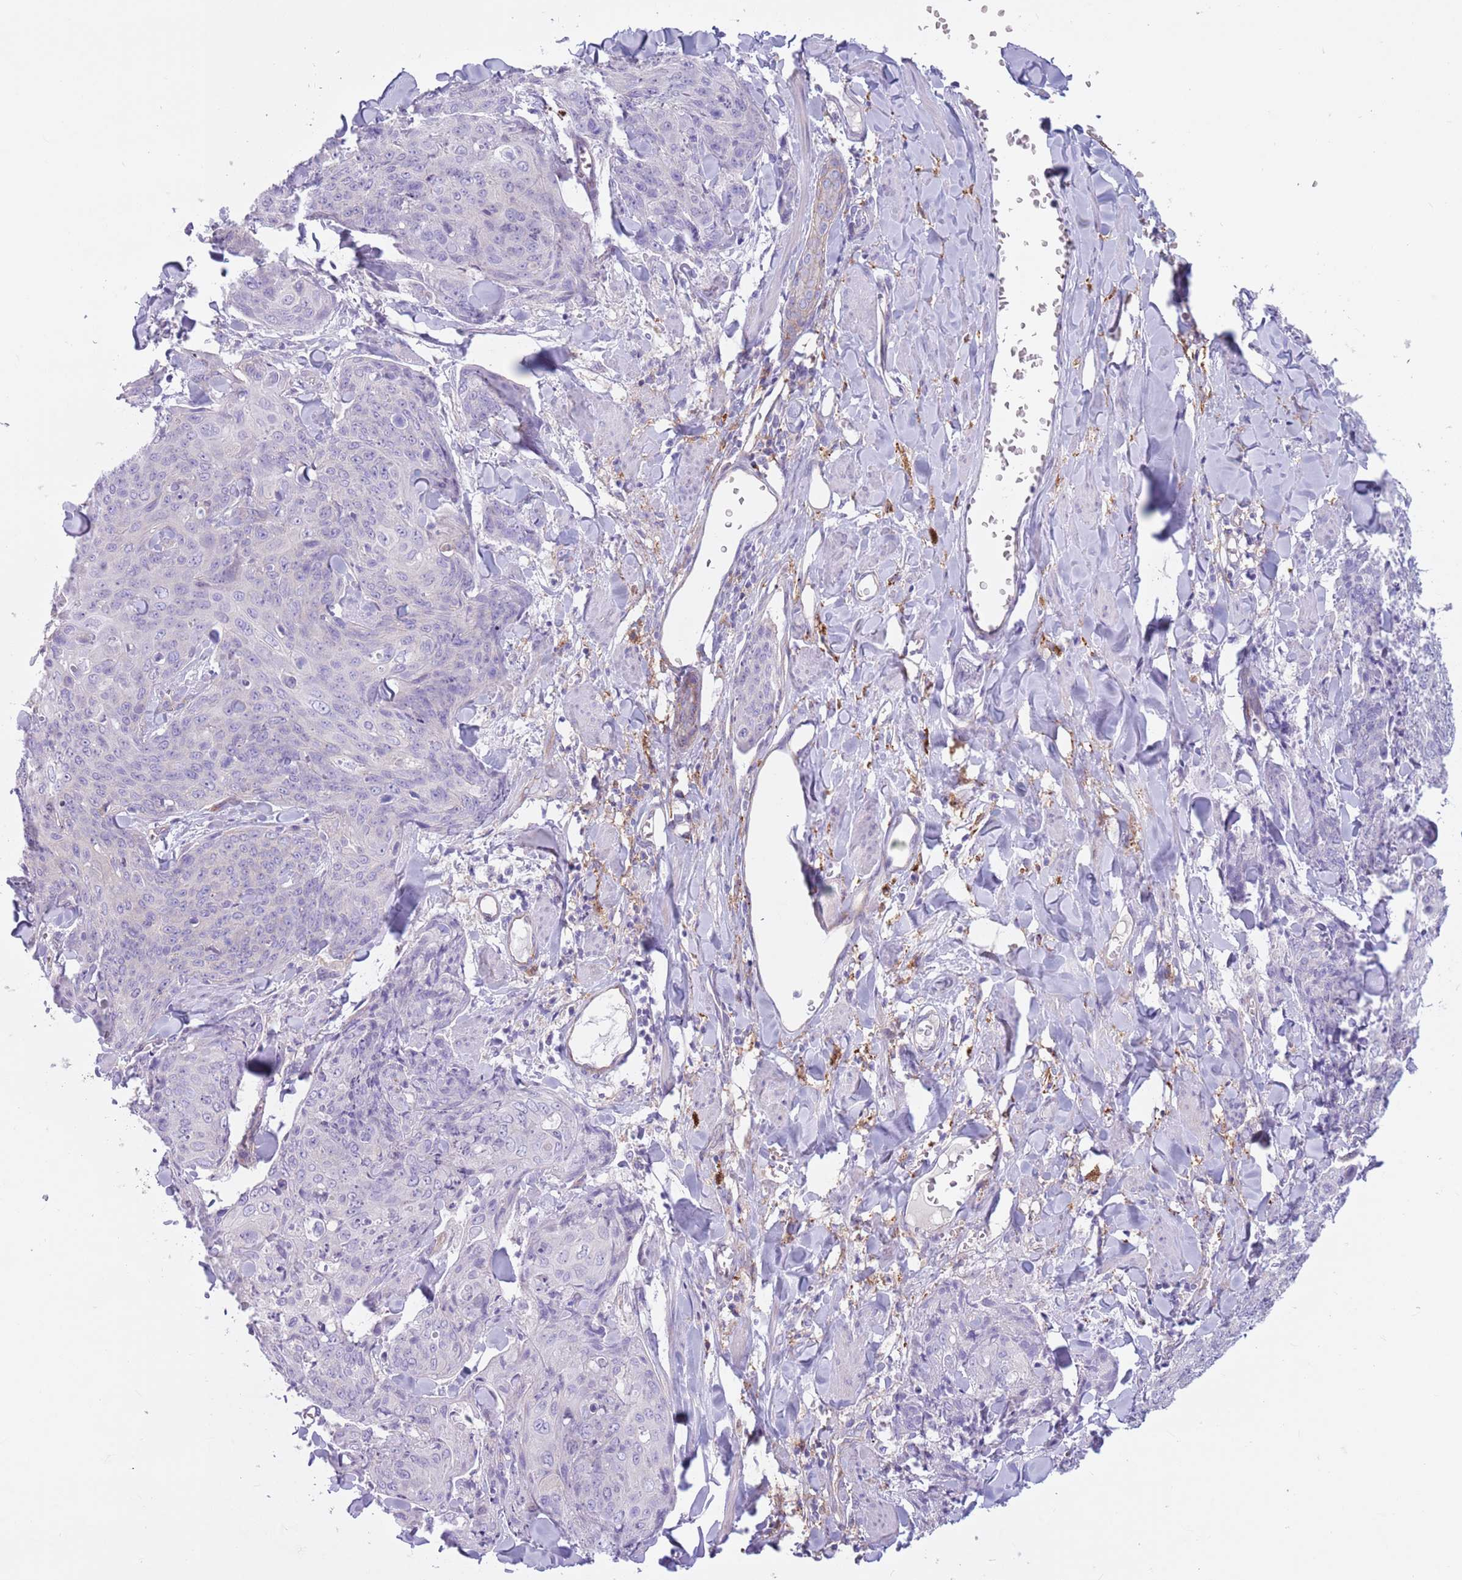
{"staining": {"intensity": "negative", "quantity": "none", "location": "none"}, "tissue": "skin cancer", "cell_type": "Tumor cells", "image_type": "cancer", "snomed": [{"axis": "morphology", "description": "Squamous cell carcinoma, NOS"}, {"axis": "topography", "description": "Skin"}, {"axis": "topography", "description": "Vulva"}], "caption": "Tumor cells show no significant positivity in skin squamous cell carcinoma.", "gene": "SNX6", "patient": {"sex": "female", "age": 85}}